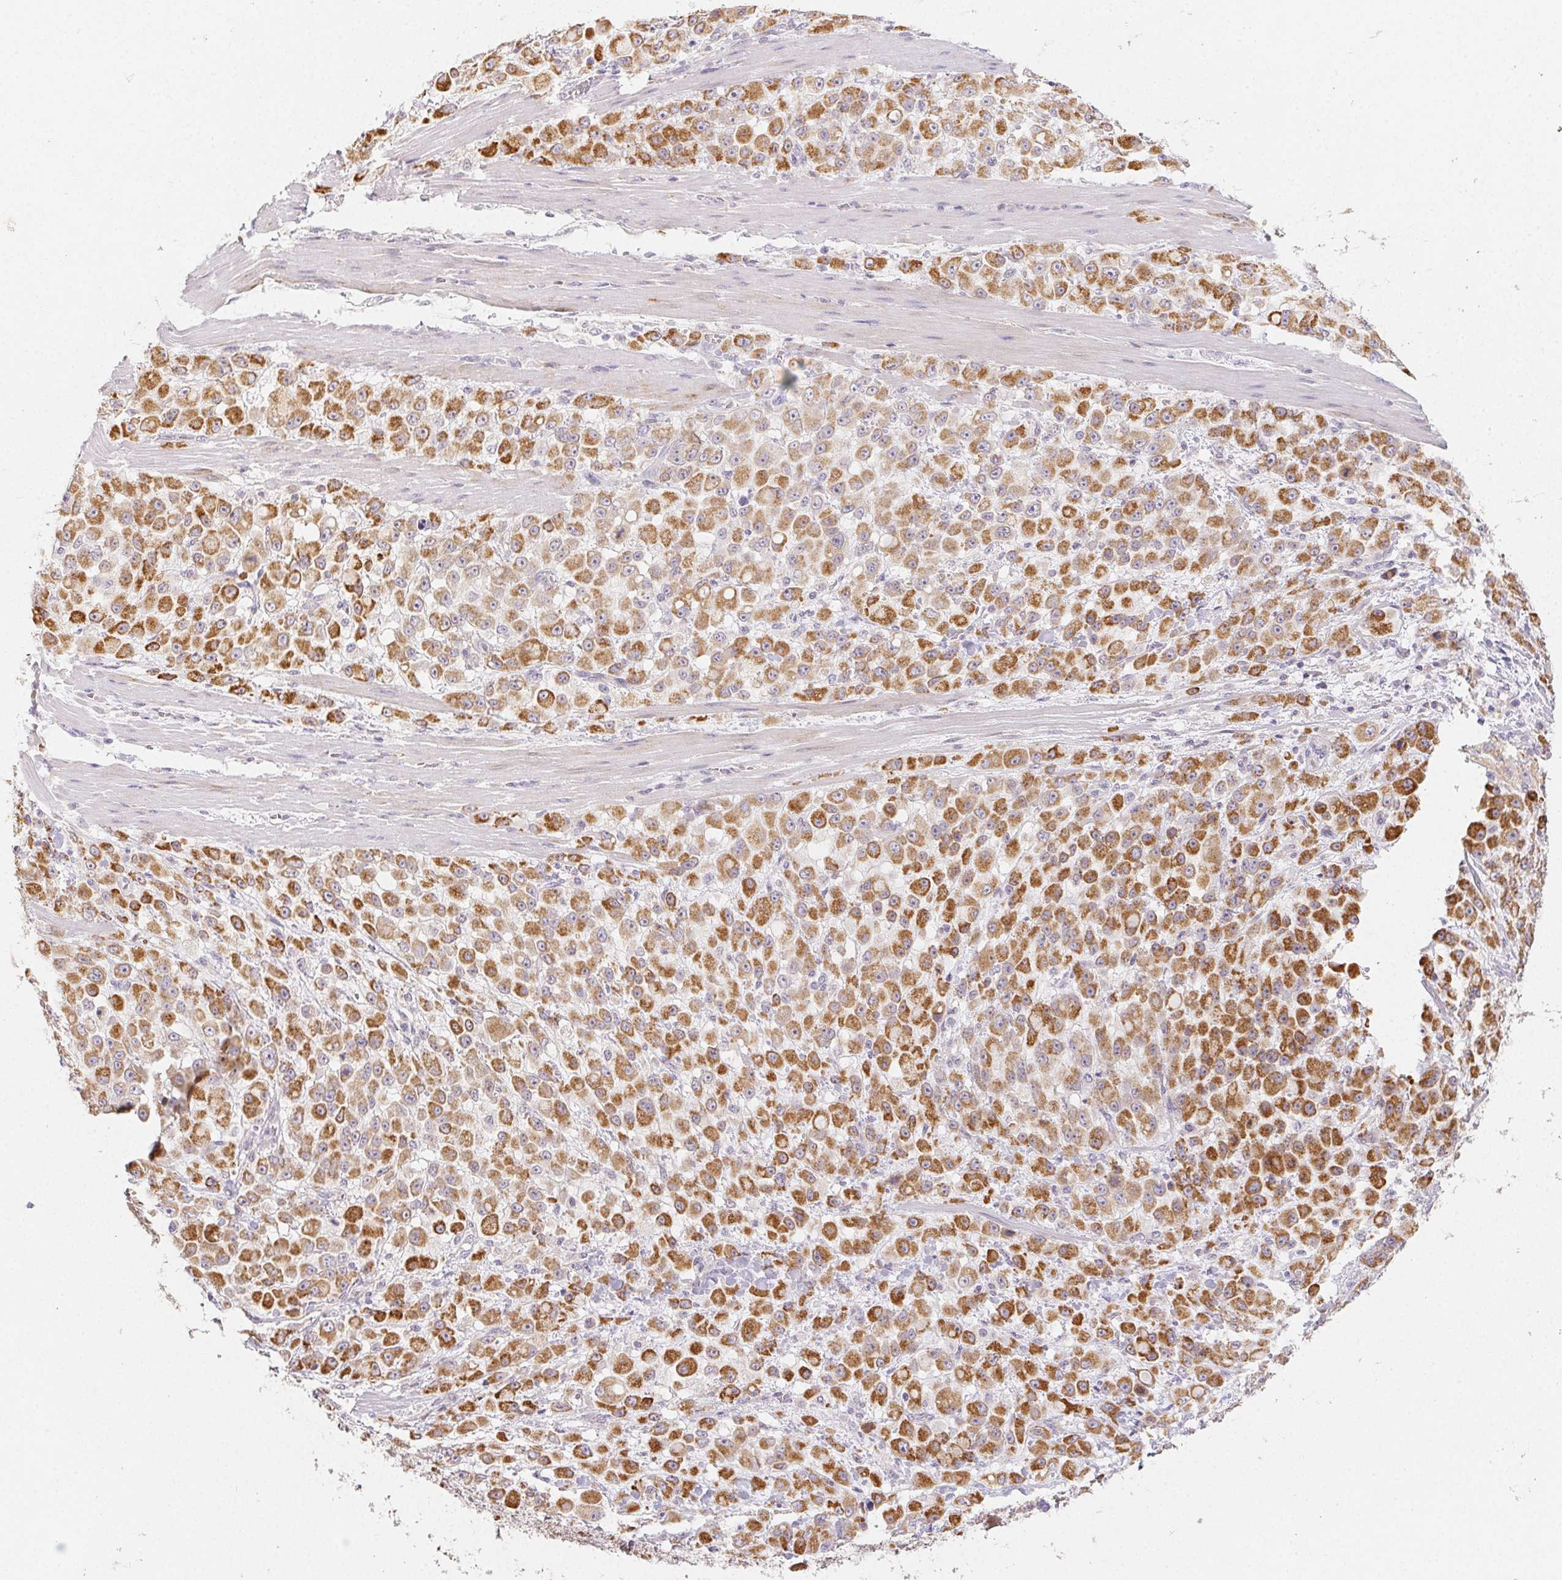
{"staining": {"intensity": "strong", "quantity": ">75%", "location": "cytoplasmic/membranous"}, "tissue": "stomach cancer", "cell_type": "Tumor cells", "image_type": "cancer", "snomed": [{"axis": "morphology", "description": "Adenocarcinoma, NOS"}, {"axis": "topography", "description": "Stomach"}], "caption": "The image reveals immunohistochemical staining of stomach cancer (adenocarcinoma). There is strong cytoplasmic/membranous staining is present in about >75% of tumor cells. The staining is performed using DAB brown chromogen to label protein expression. The nuclei are counter-stained blue using hematoxylin.", "gene": "ACVR1B", "patient": {"sex": "female", "age": 76}}